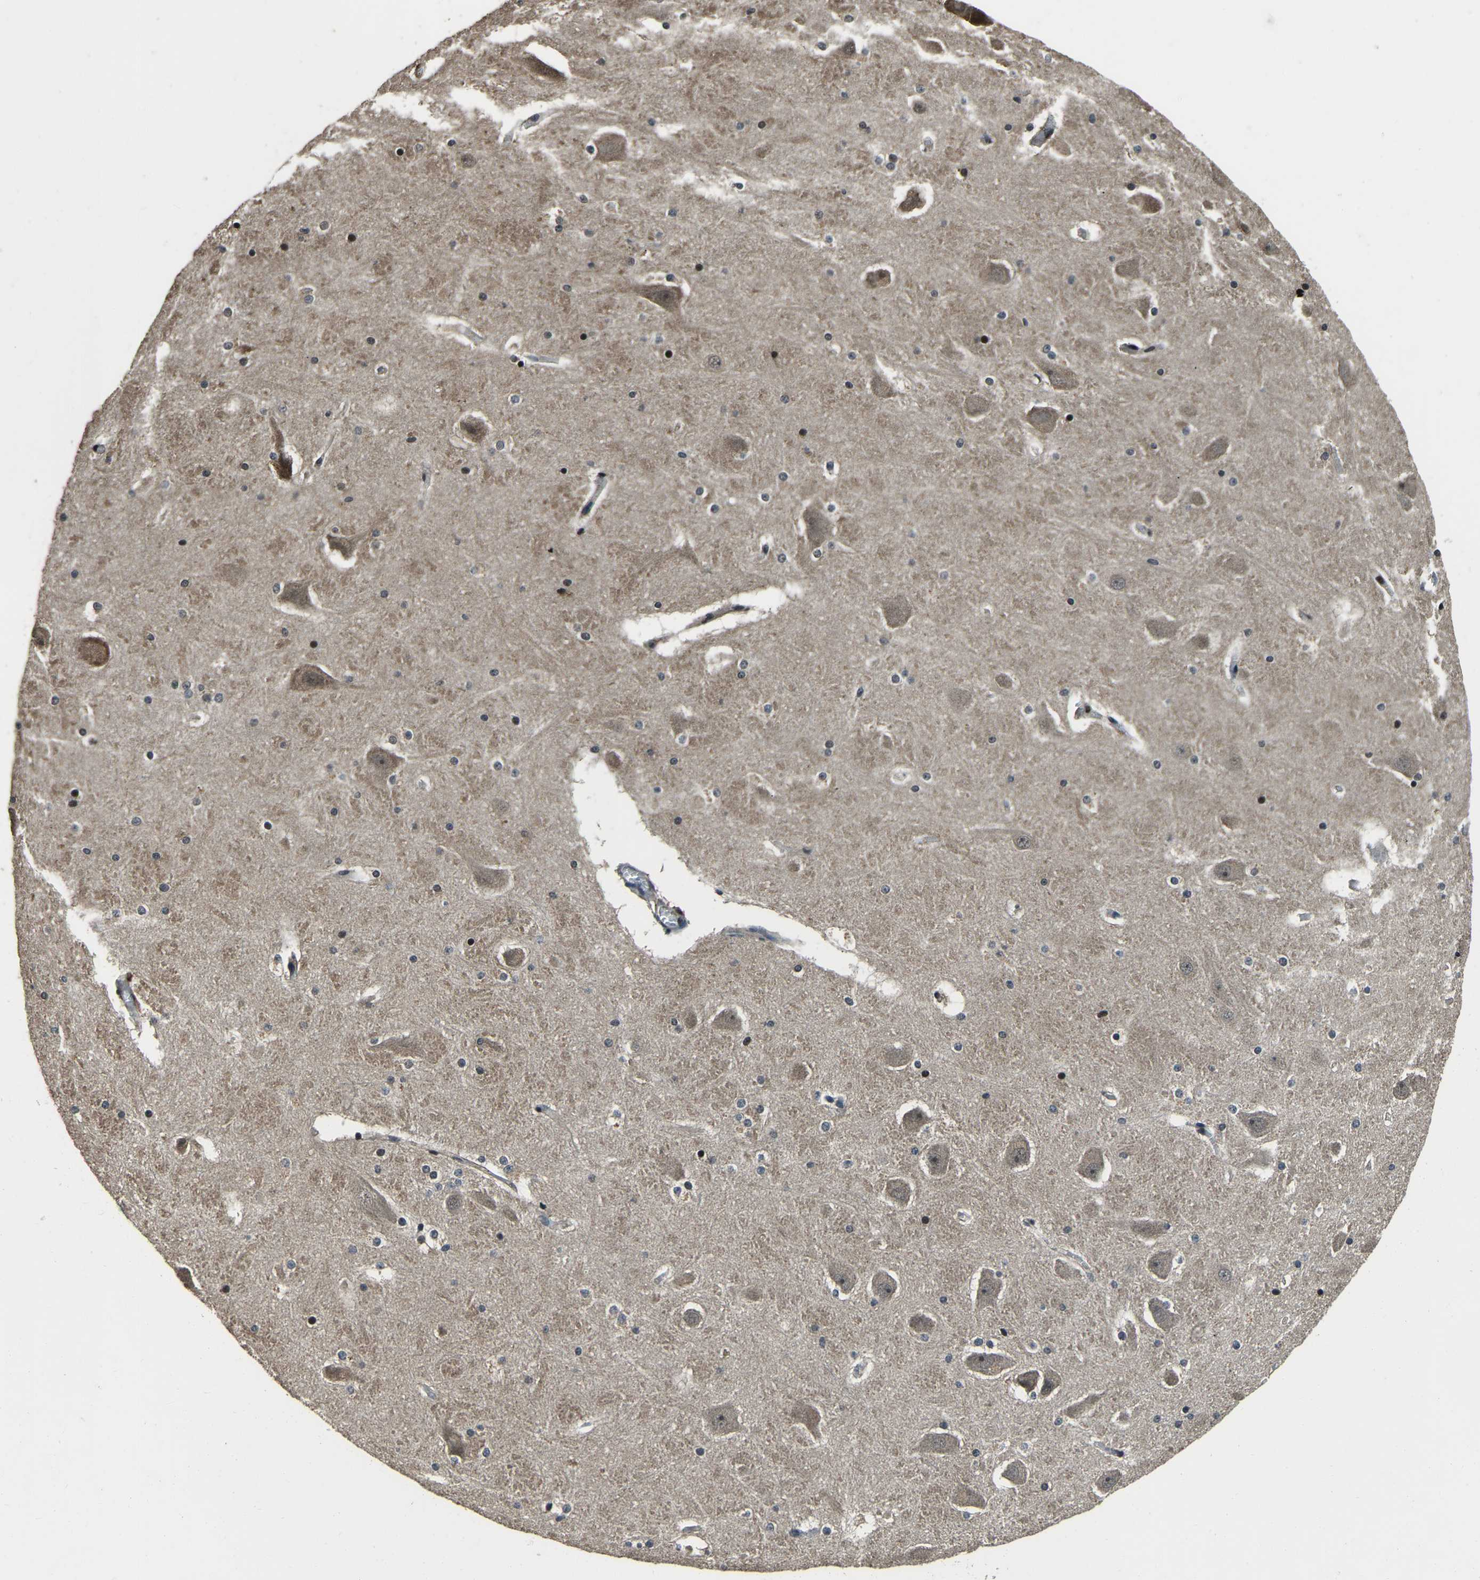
{"staining": {"intensity": "moderate", "quantity": "<25%", "location": "nuclear"}, "tissue": "hippocampus", "cell_type": "Glial cells", "image_type": "normal", "snomed": [{"axis": "morphology", "description": "Normal tissue, NOS"}, {"axis": "topography", "description": "Hippocampus"}], "caption": "Immunohistochemical staining of benign human hippocampus displays moderate nuclear protein expression in approximately <25% of glial cells.", "gene": "ANKIB1", "patient": {"sex": "male", "age": 45}}